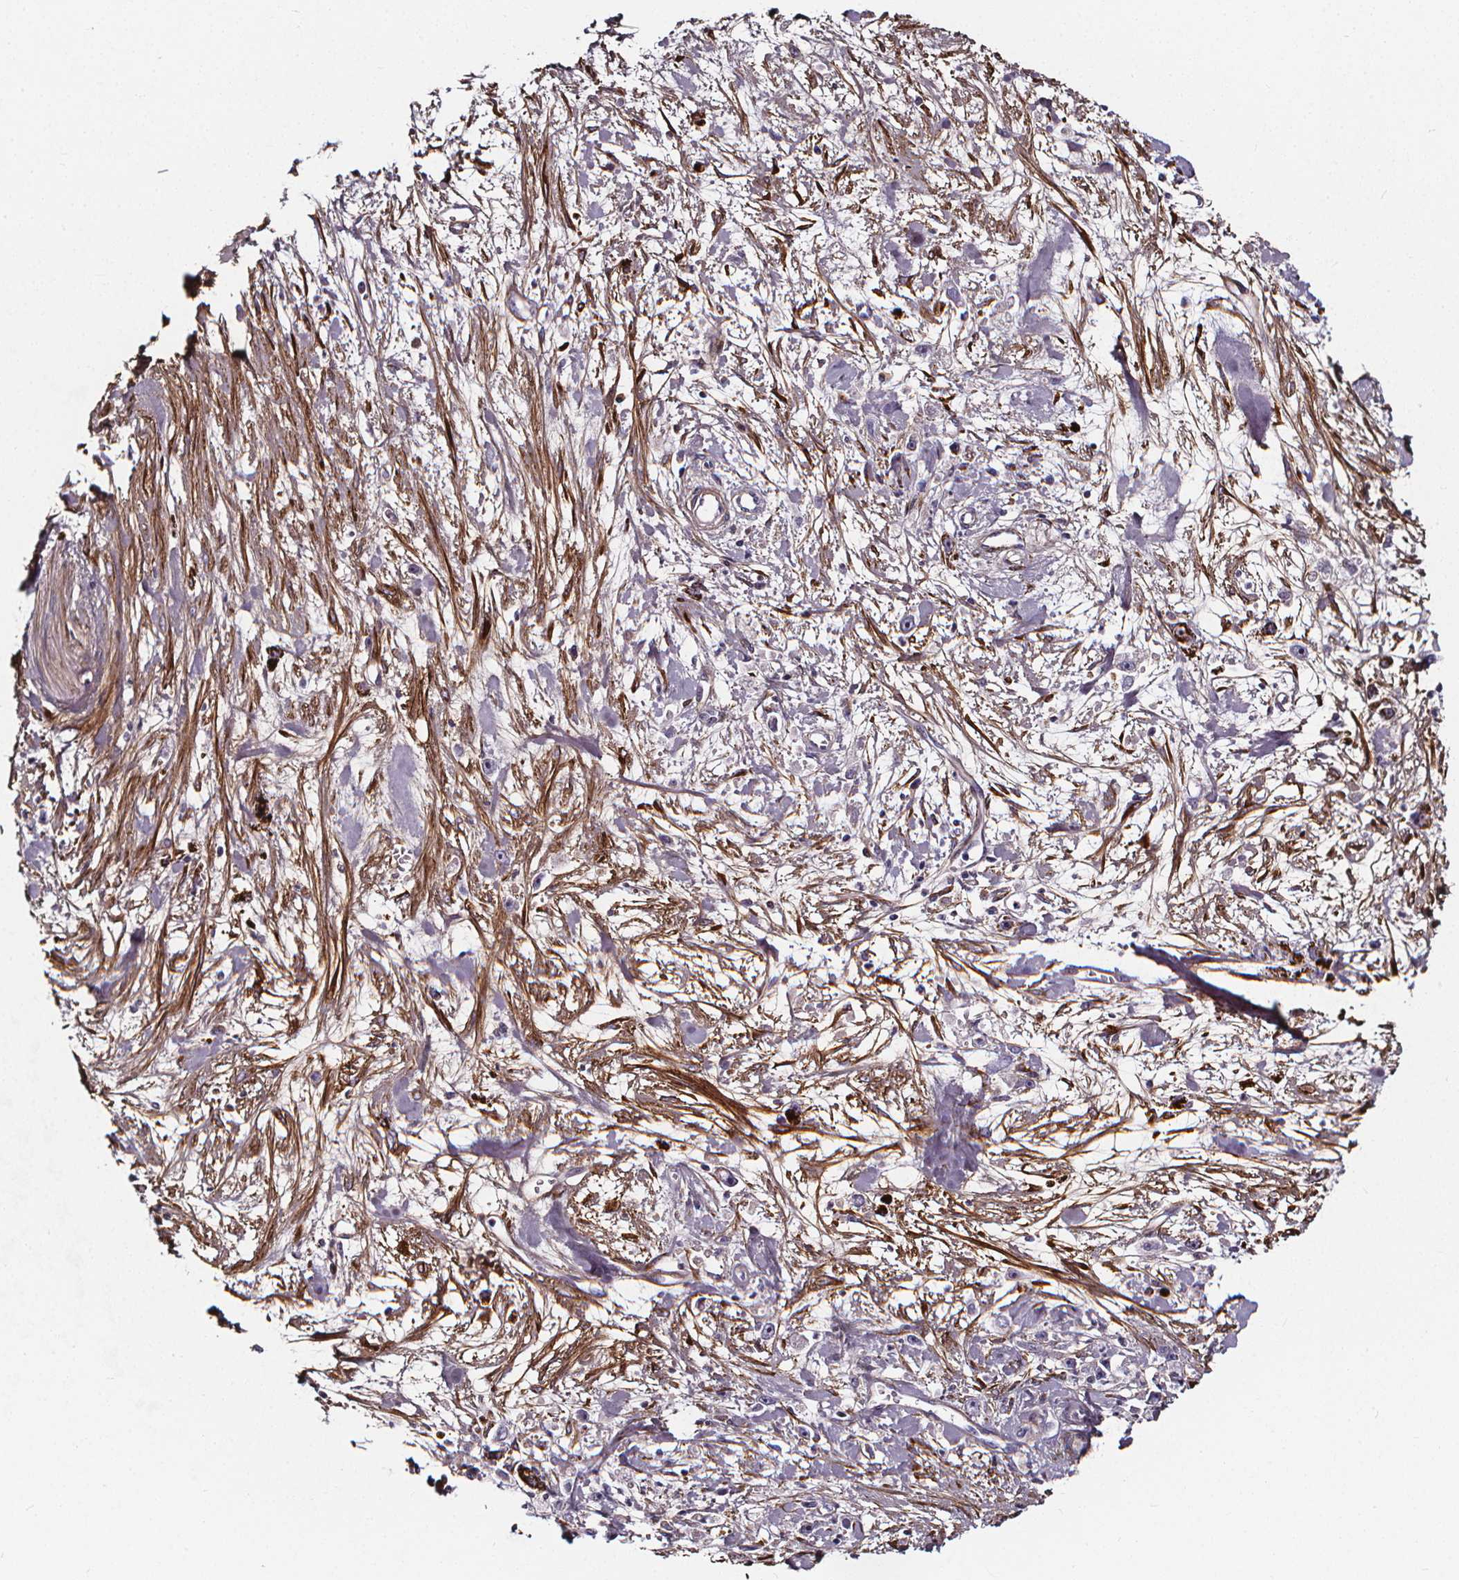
{"staining": {"intensity": "negative", "quantity": "none", "location": "none"}, "tissue": "stomach cancer", "cell_type": "Tumor cells", "image_type": "cancer", "snomed": [{"axis": "morphology", "description": "Adenocarcinoma, NOS"}, {"axis": "topography", "description": "Stomach"}], "caption": "Immunohistochemistry micrograph of neoplastic tissue: adenocarcinoma (stomach) stained with DAB exhibits no significant protein staining in tumor cells.", "gene": "AEBP1", "patient": {"sex": "female", "age": 59}}